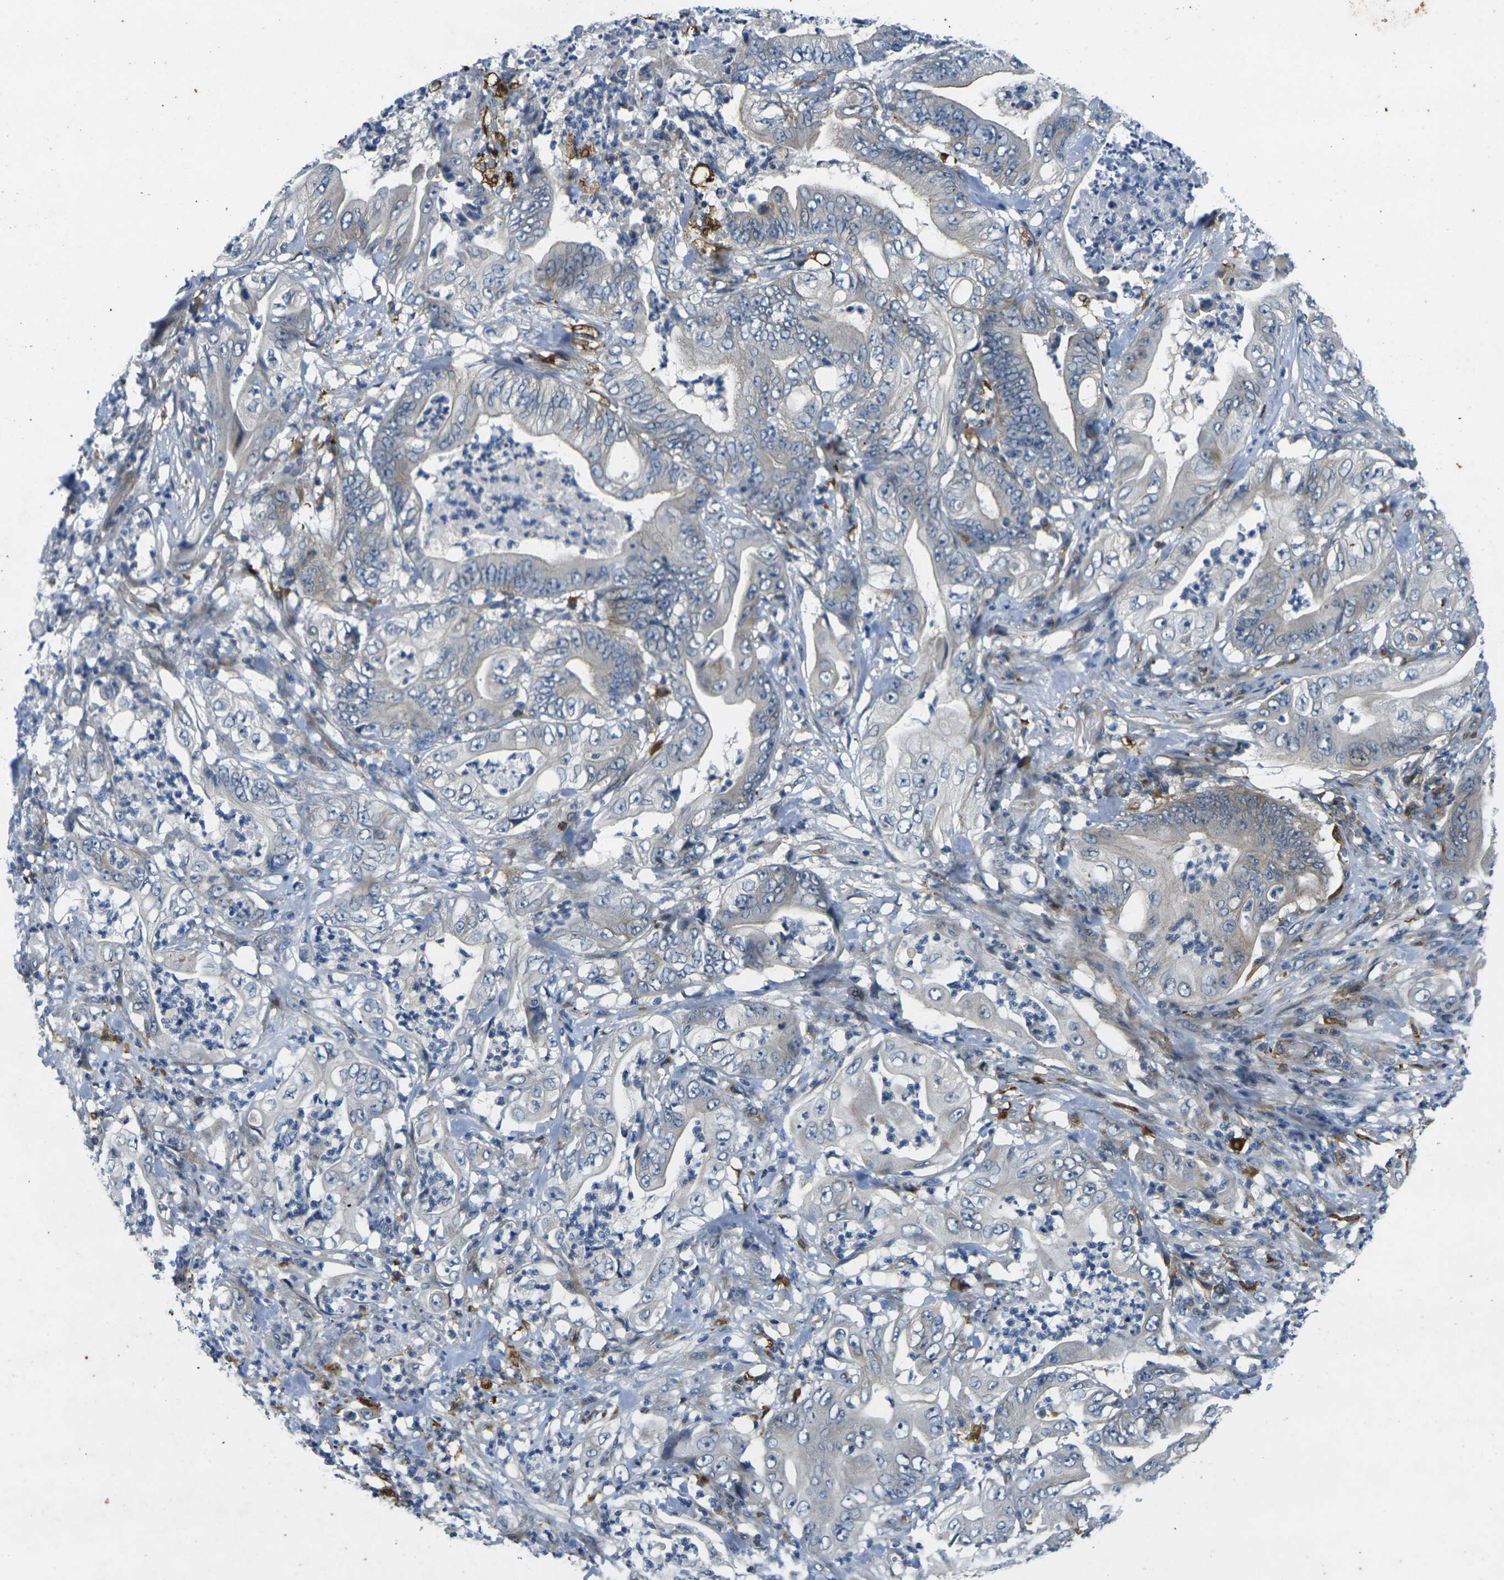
{"staining": {"intensity": "weak", "quantity": "<25%", "location": "cytoplasmic/membranous"}, "tissue": "stomach cancer", "cell_type": "Tumor cells", "image_type": "cancer", "snomed": [{"axis": "morphology", "description": "Adenocarcinoma, NOS"}, {"axis": "topography", "description": "Stomach"}], "caption": "There is no significant expression in tumor cells of stomach adenocarcinoma.", "gene": "ROBO2", "patient": {"sex": "female", "age": 73}}